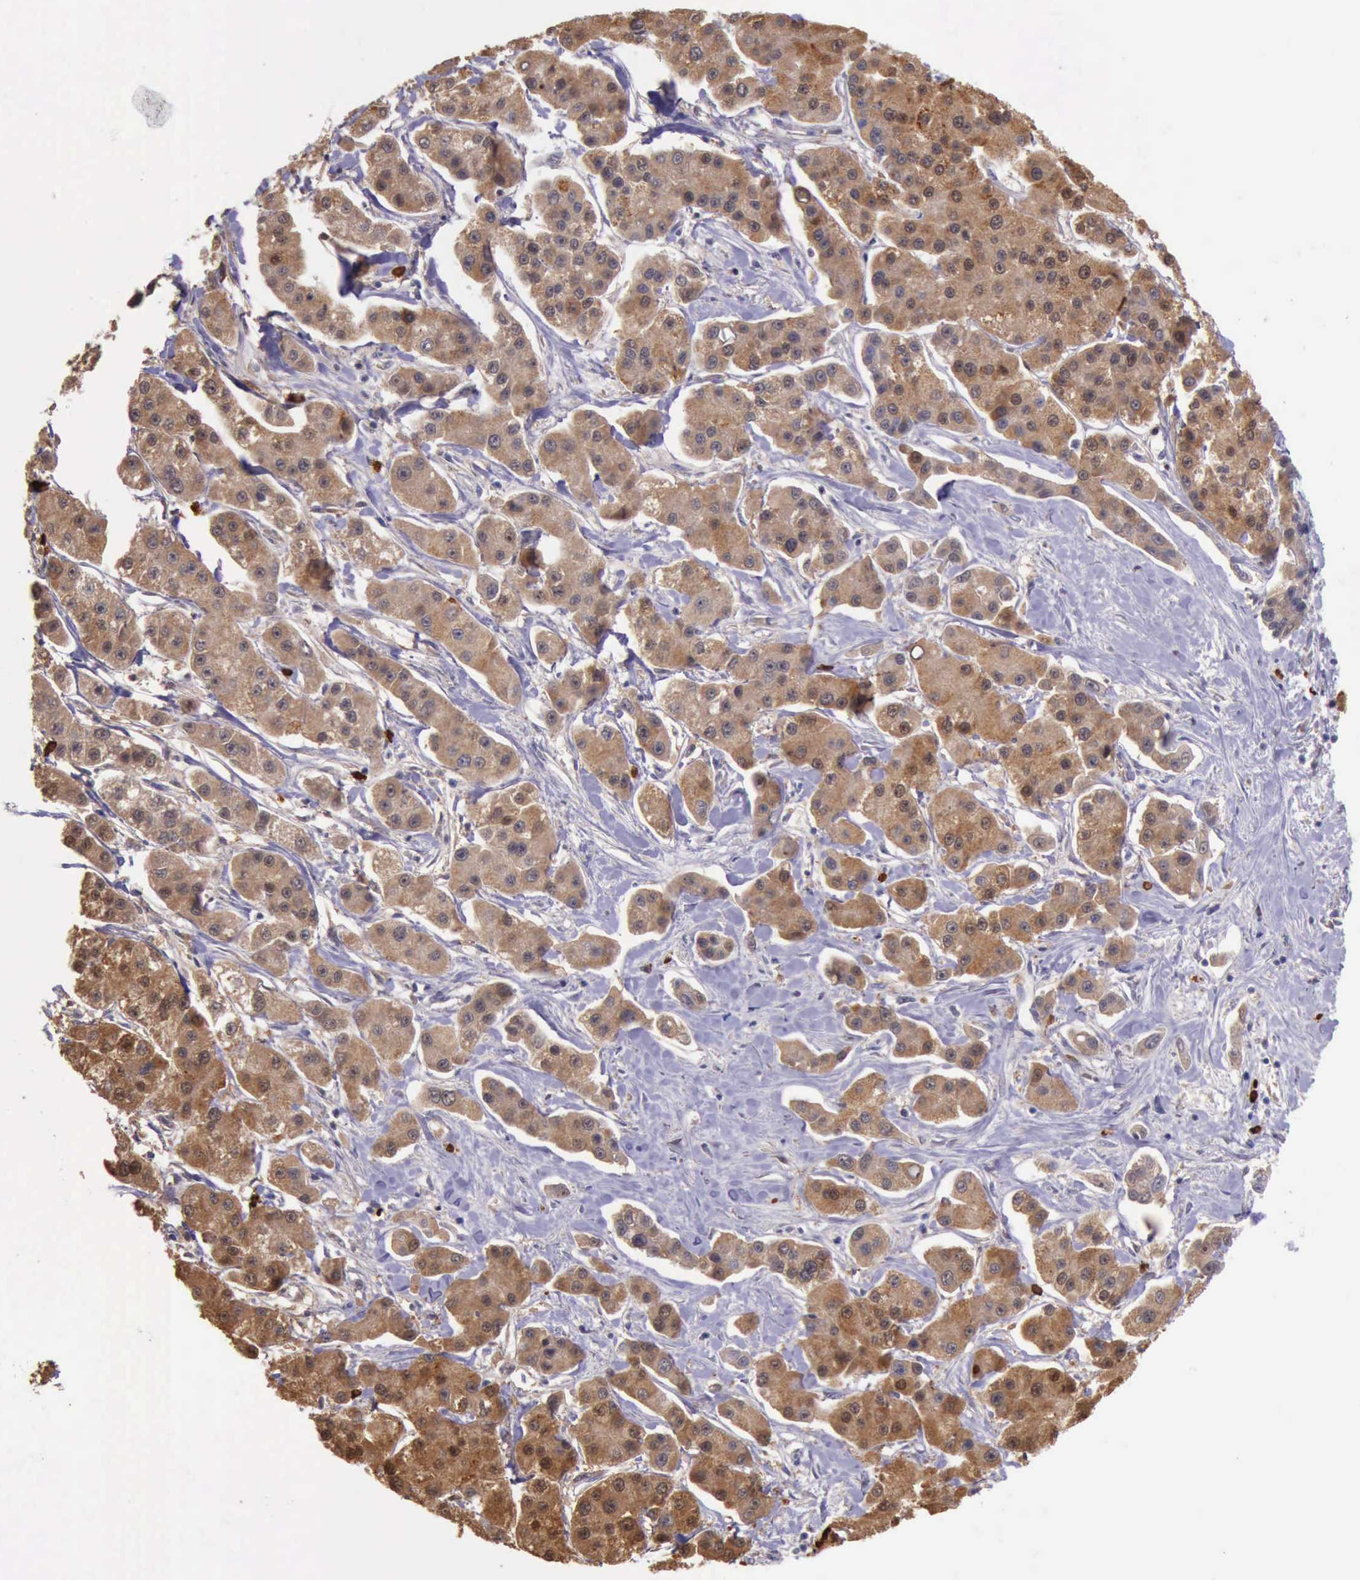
{"staining": {"intensity": "moderate", "quantity": ">75%", "location": "cytoplasmic/membranous"}, "tissue": "liver cancer", "cell_type": "Tumor cells", "image_type": "cancer", "snomed": [{"axis": "morphology", "description": "Carcinoma, Hepatocellular, NOS"}, {"axis": "topography", "description": "Liver"}], "caption": "Moderate cytoplasmic/membranous positivity is identified in approximately >75% of tumor cells in liver cancer.", "gene": "PLEK2", "patient": {"sex": "female", "age": 85}}